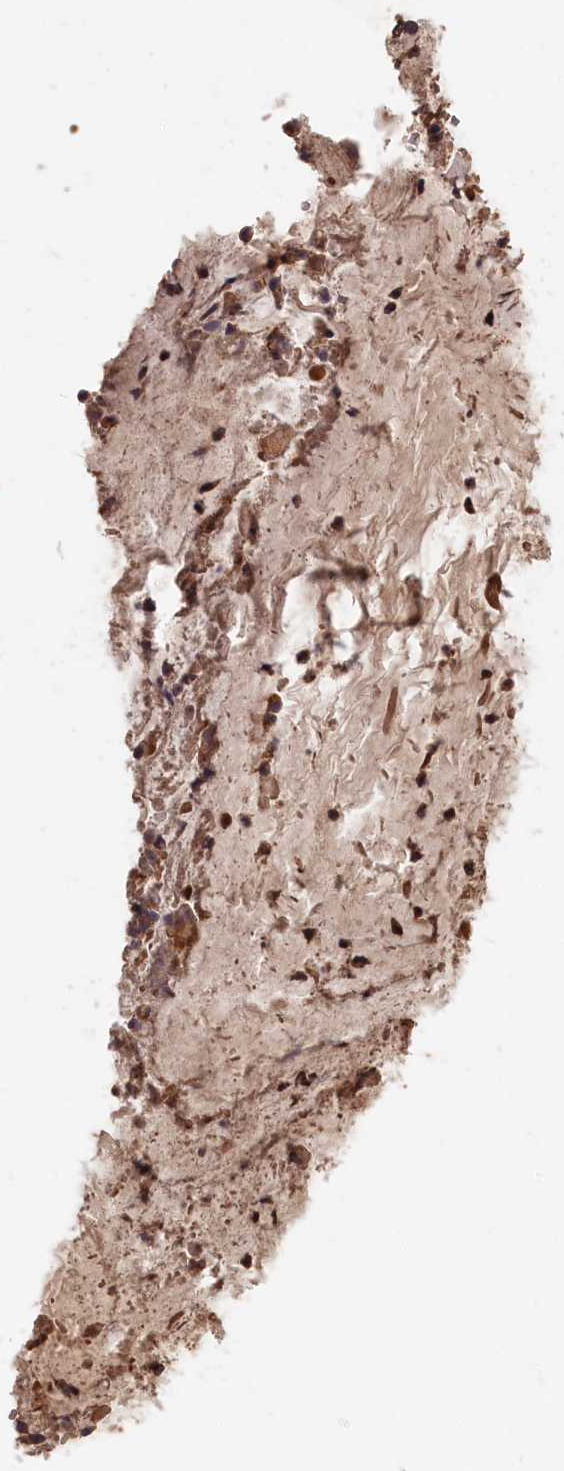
{"staining": {"intensity": "weak", "quantity": "25%-75%", "location": "cytoplasmic/membranous"}, "tissue": "adipose tissue", "cell_type": "Adipocytes", "image_type": "normal", "snomed": [{"axis": "morphology", "description": "Normal tissue, NOS"}, {"axis": "topography", "description": "Lymph node"}, {"axis": "topography", "description": "Cartilage tissue"}, {"axis": "topography", "description": "Bronchus"}], "caption": "Brown immunohistochemical staining in unremarkable adipose tissue displays weak cytoplasmic/membranous staining in about 25%-75% of adipocytes. Immunohistochemistry stains the protein of interest in brown and the nuclei are stained blue.", "gene": "RMI2", "patient": {"sex": "male", "age": 63}}